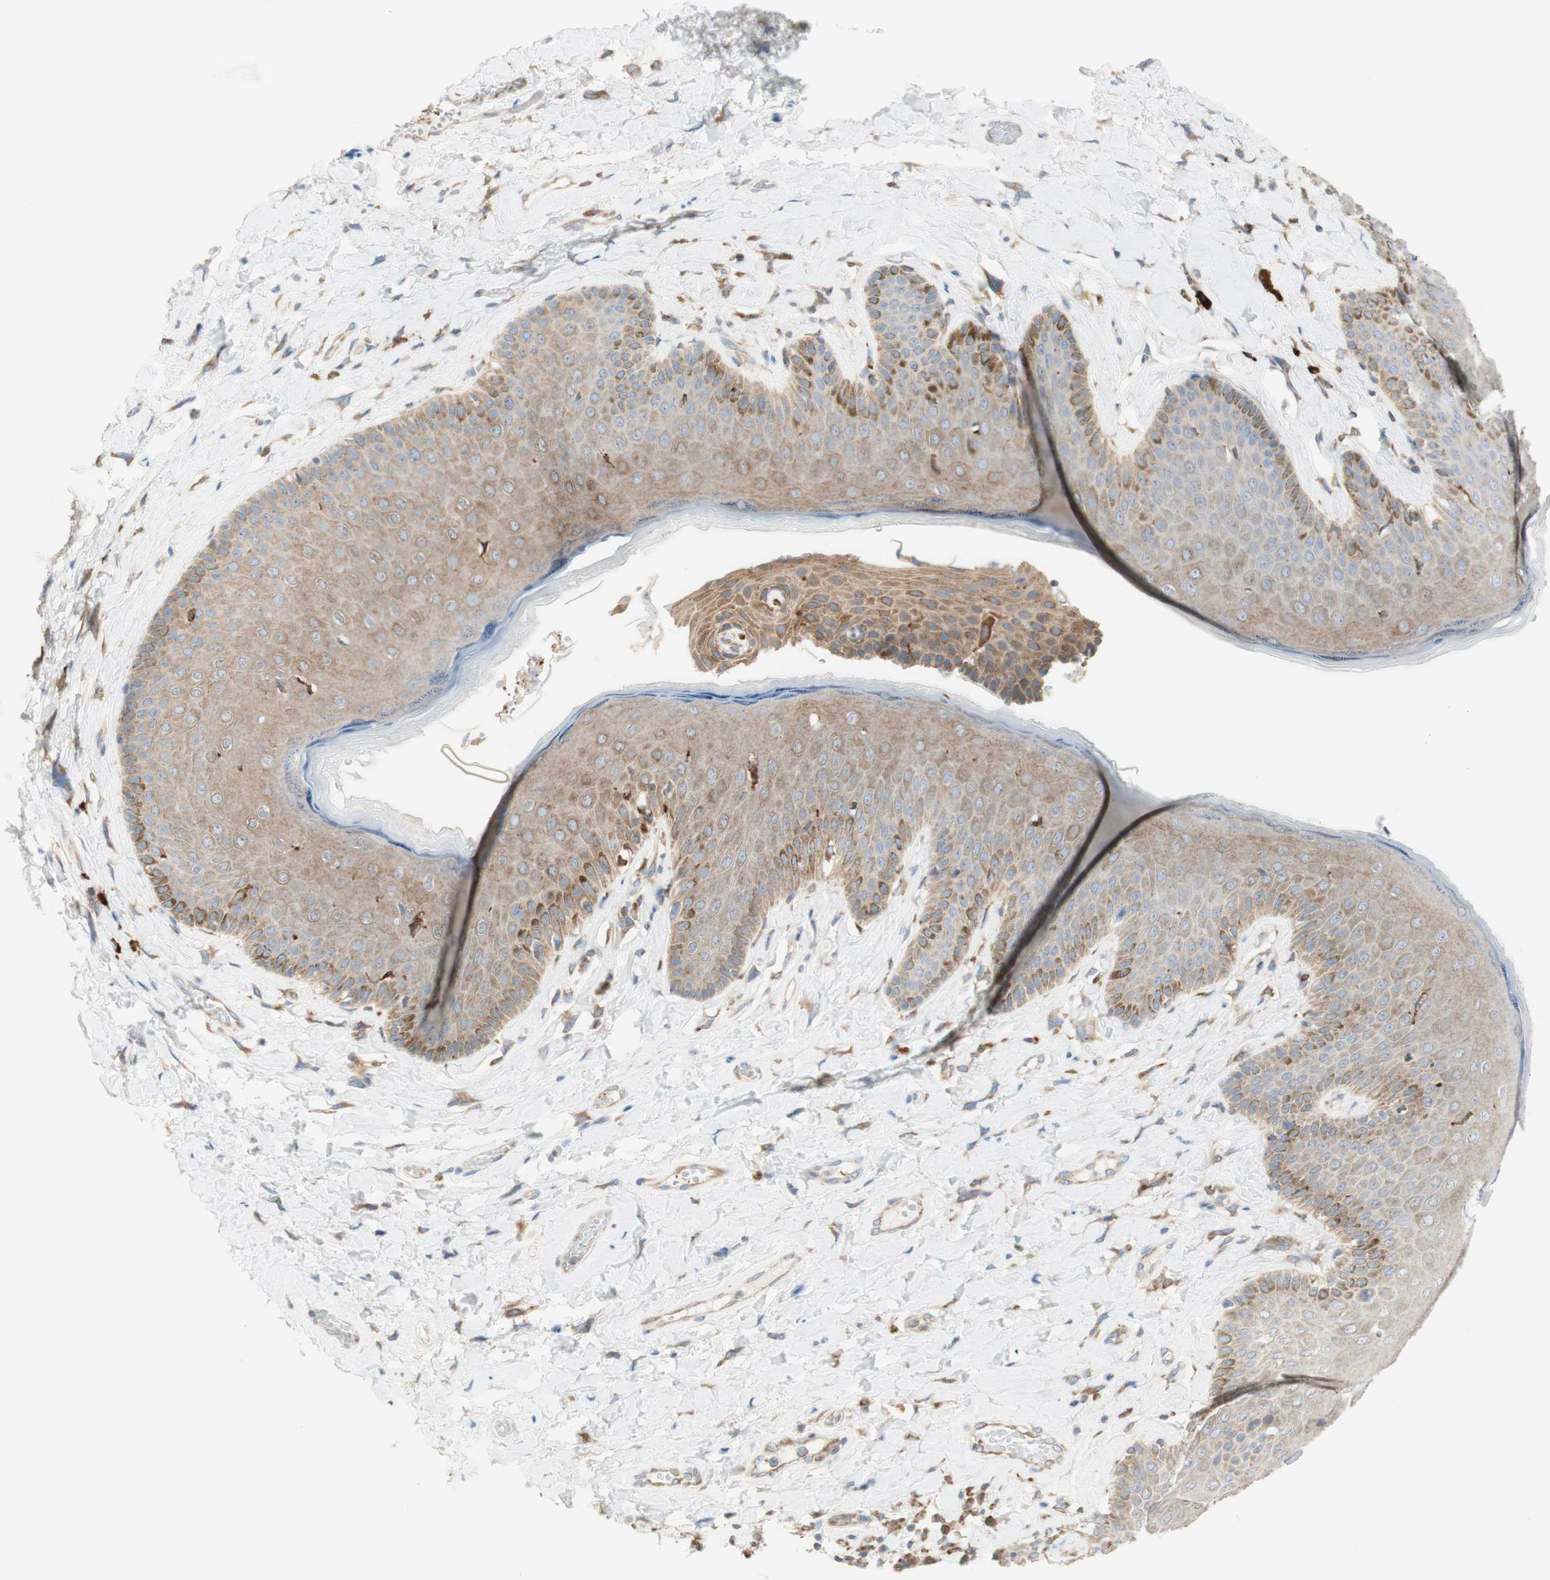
{"staining": {"intensity": "weak", "quantity": "25%-75%", "location": "cytoplasmic/membranous"}, "tissue": "skin", "cell_type": "Epidermal cells", "image_type": "normal", "snomed": [{"axis": "morphology", "description": "Normal tissue, NOS"}, {"axis": "topography", "description": "Anal"}], "caption": "Protein positivity by IHC shows weak cytoplasmic/membranous positivity in about 25%-75% of epidermal cells in benign skin. (DAB (3,3'-diaminobenzidine) IHC, brown staining for protein, blue staining for nuclei).", "gene": "MANF", "patient": {"sex": "male", "age": 69}}